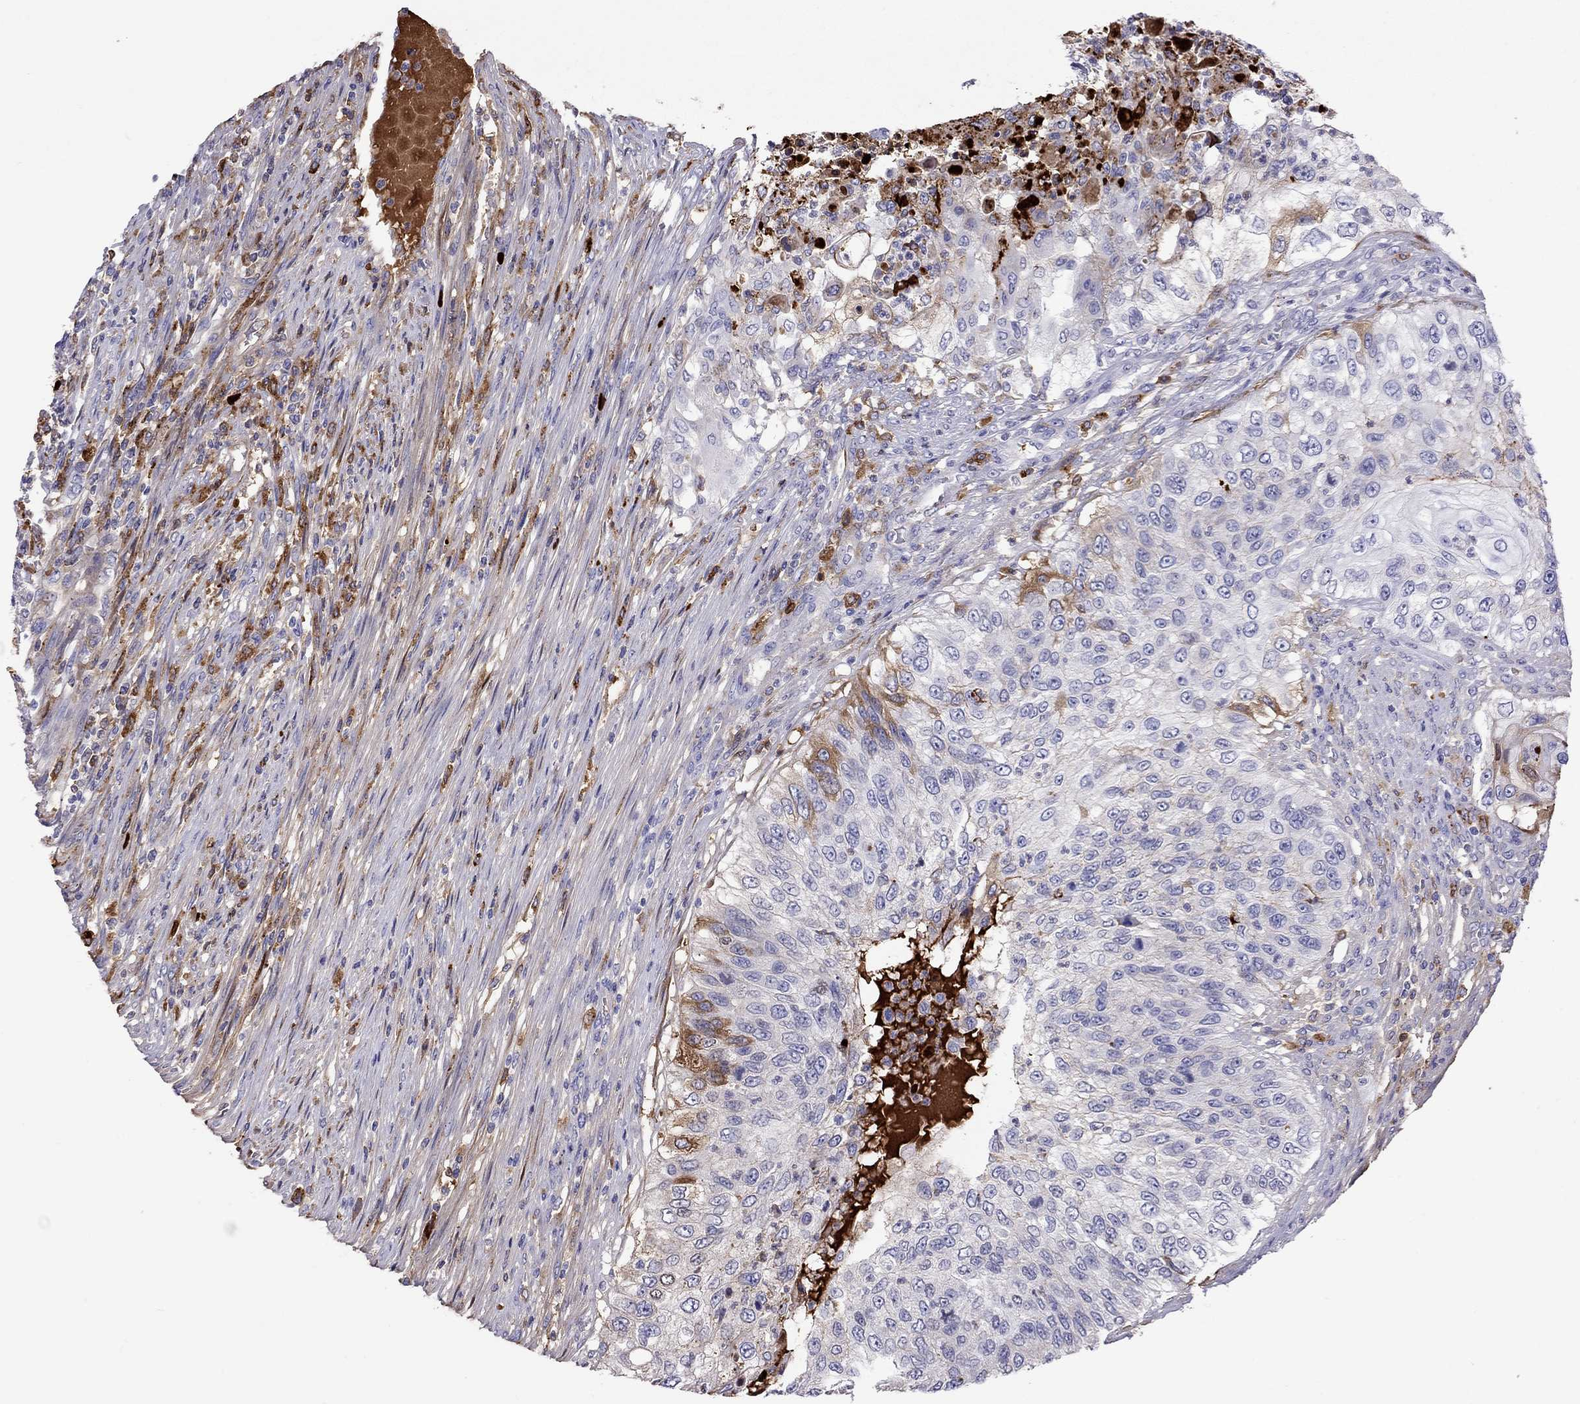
{"staining": {"intensity": "moderate", "quantity": "<25%", "location": "cytoplasmic/membranous"}, "tissue": "urothelial cancer", "cell_type": "Tumor cells", "image_type": "cancer", "snomed": [{"axis": "morphology", "description": "Urothelial carcinoma, High grade"}, {"axis": "topography", "description": "Urinary bladder"}], "caption": "Tumor cells exhibit low levels of moderate cytoplasmic/membranous expression in about <25% of cells in urothelial cancer.", "gene": "SERPINA3", "patient": {"sex": "female", "age": 60}}